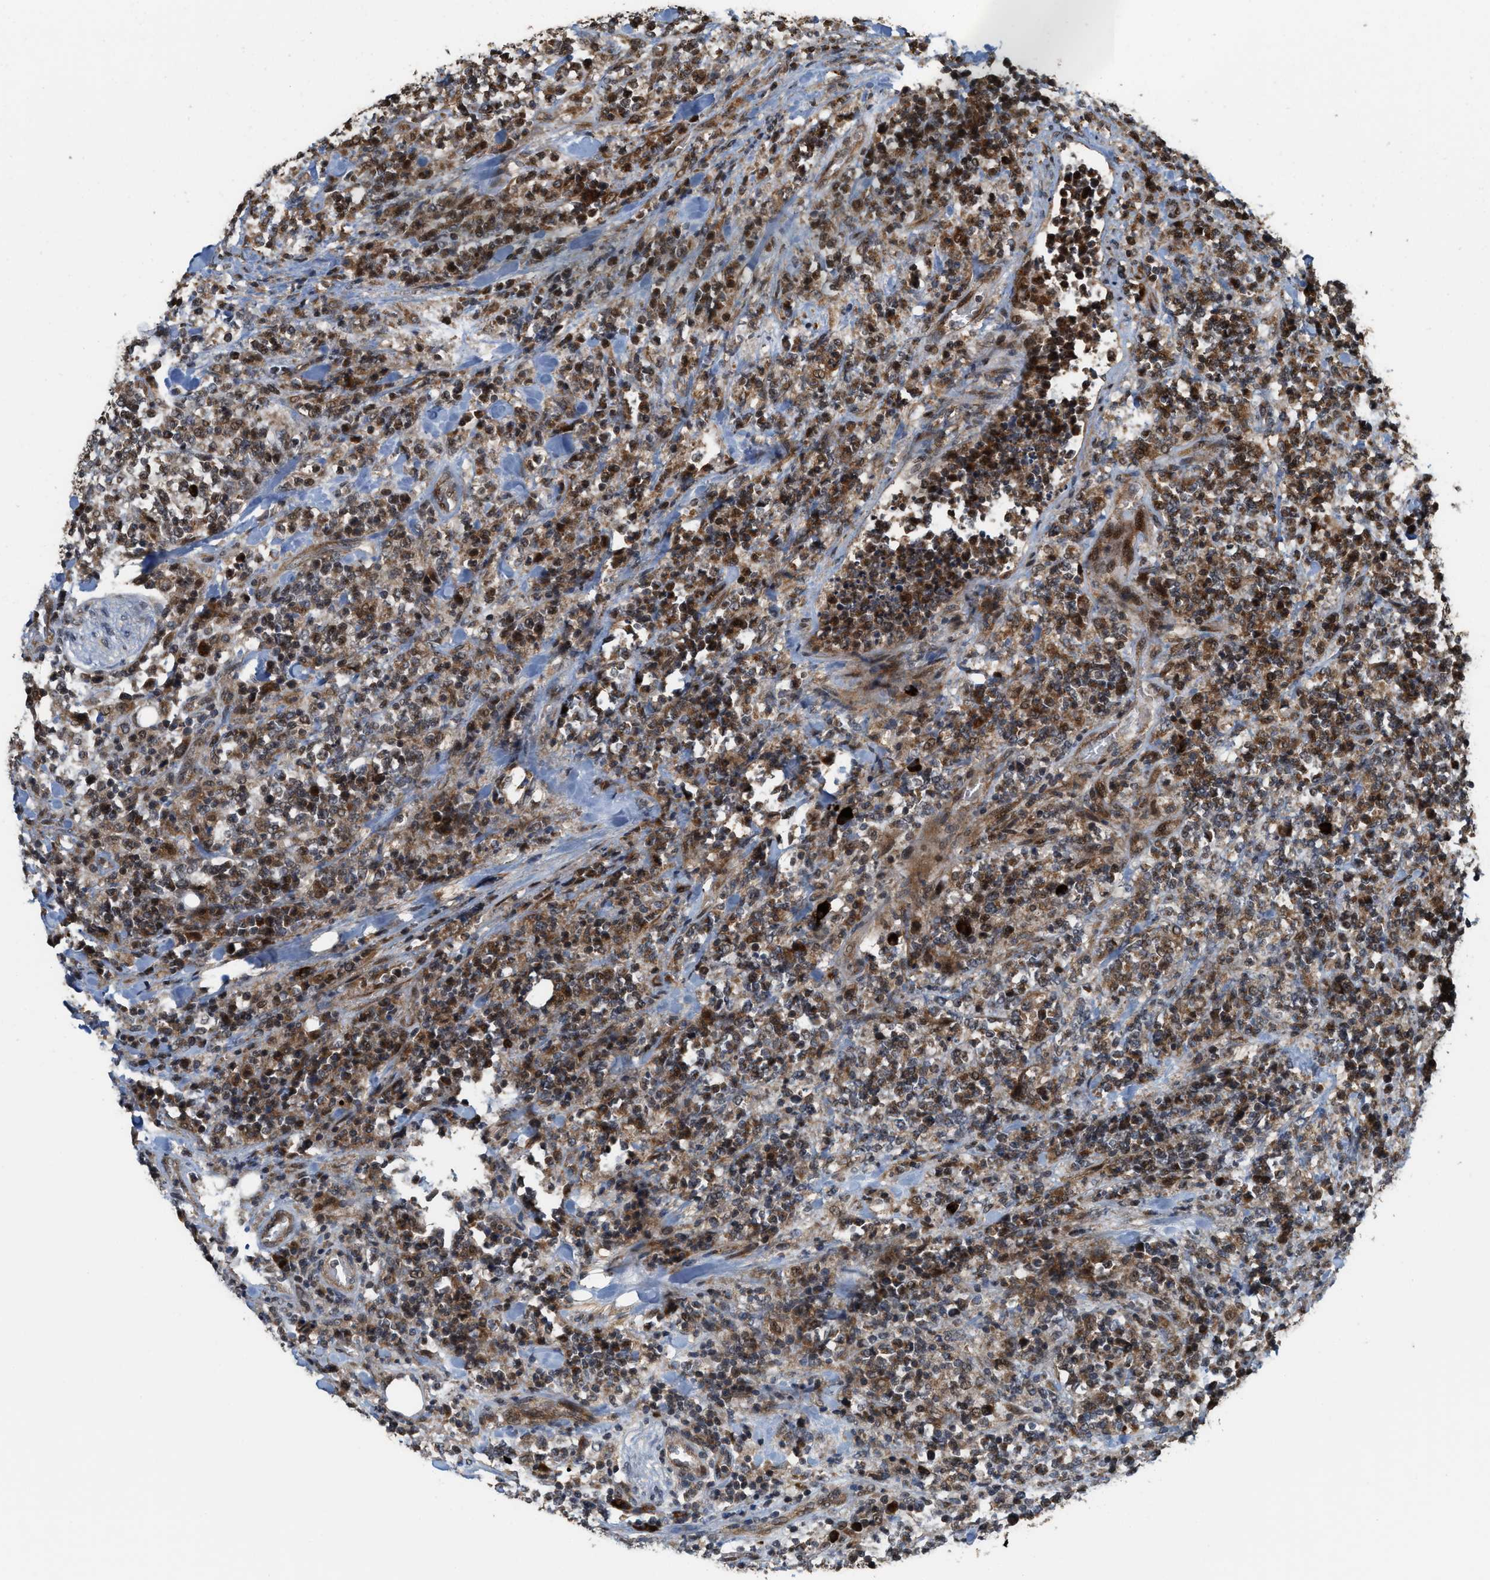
{"staining": {"intensity": "moderate", "quantity": ">75%", "location": "cytoplasmic/membranous,nuclear"}, "tissue": "lymphoma", "cell_type": "Tumor cells", "image_type": "cancer", "snomed": [{"axis": "morphology", "description": "Malignant lymphoma, non-Hodgkin's type, High grade"}, {"axis": "topography", "description": "Soft tissue"}], "caption": "This image reveals malignant lymphoma, non-Hodgkin's type (high-grade) stained with immunohistochemistry to label a protein in brown. The cytoplasmic/membranous and nuclear of tumor cells show moderate positivity for the protein. Nuclei are counter-stained blue.", "gene": "ELP2", "patient": {"sex": "male", "age": 18}}